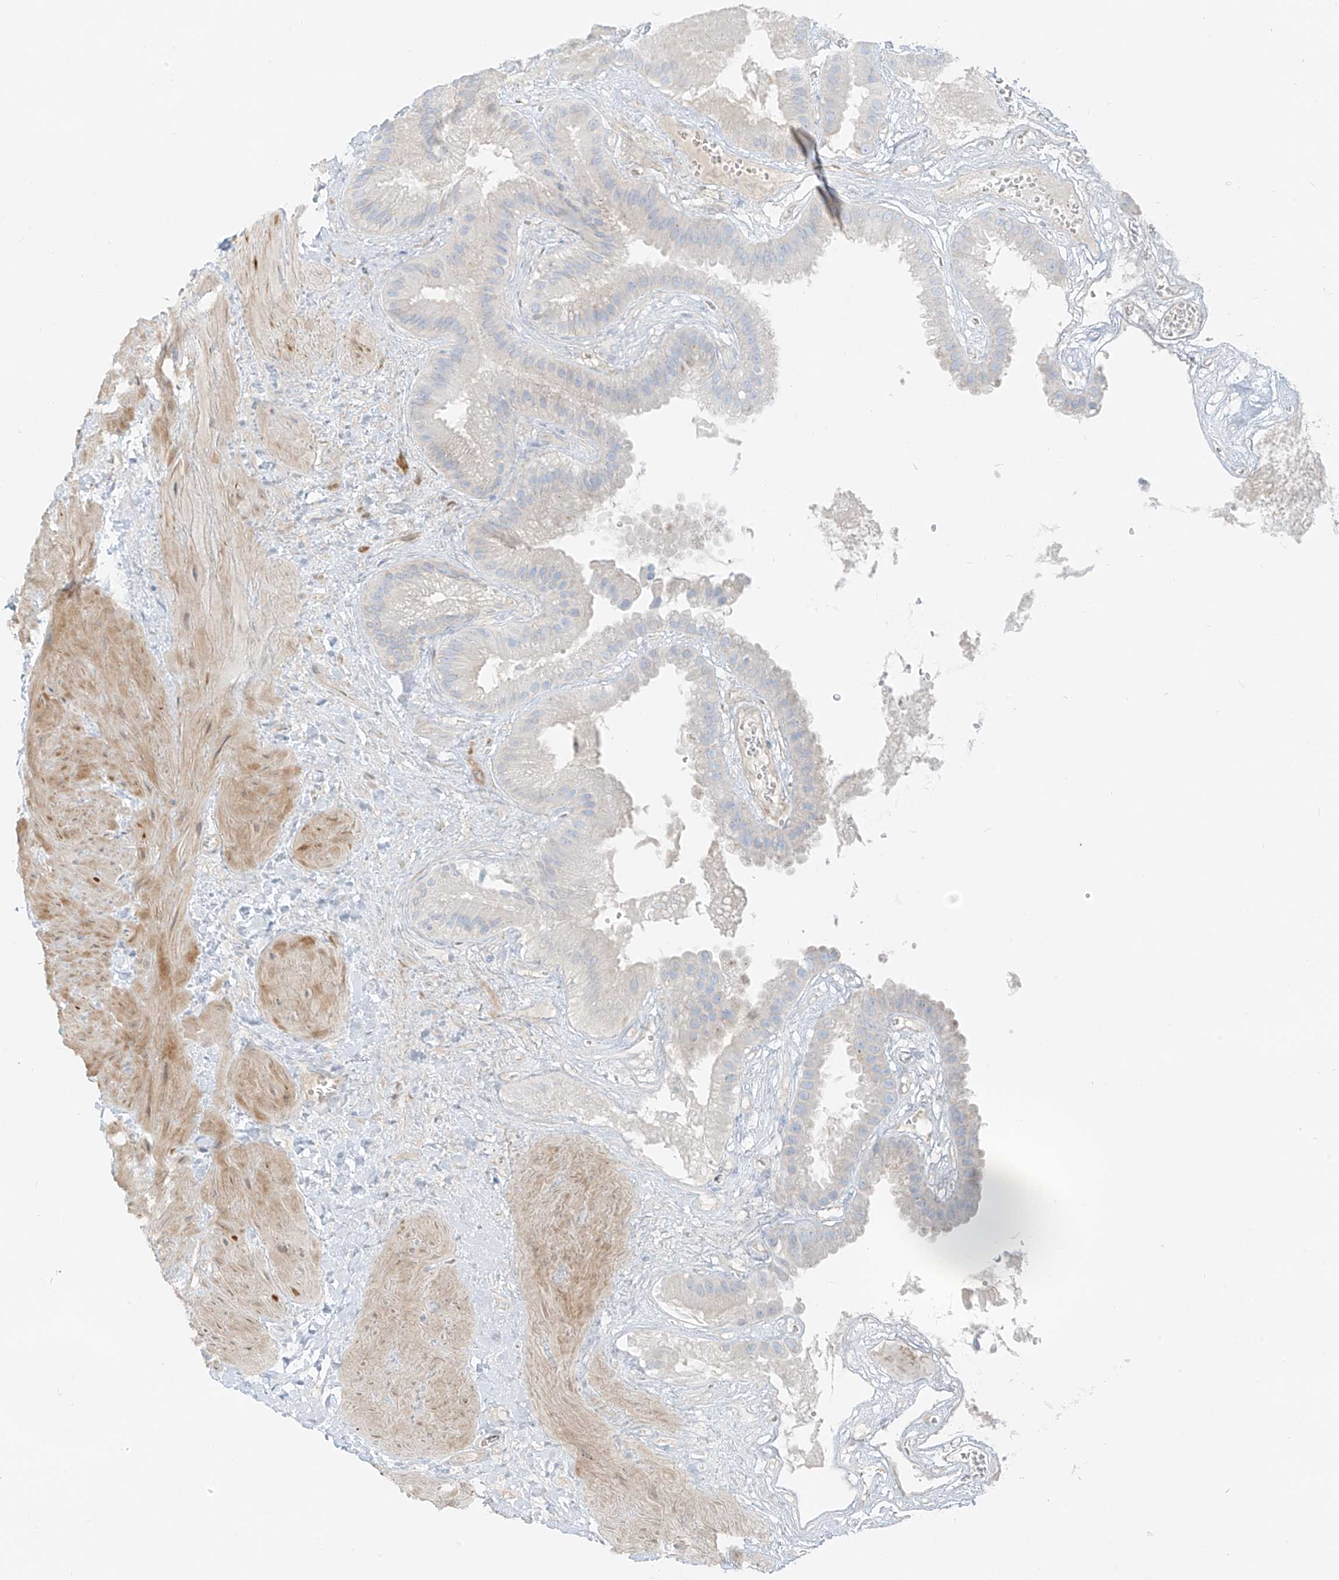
{"staining": {"intensity": "negative", "quantity": "none", "location": "none"}, "tissue": "gallbladder", "cell_type": "Glandular cells", "image_type": "normal", "snomed": [{"axis": "morphology", "description": "Normal tissue, NOS"}, {"axis": "topography", "description": "Gallbladder"}], "caption": "IHC photomicrograph of normal gallbladder: gallbladder stained with DAB reveals no significant protein staining in glandular cells. (DAB immunohistochemistry visualized using brightfield microscopy, high magnification).", "gene": "SMCP", "patient": {"sex": "male", "age": 55}}